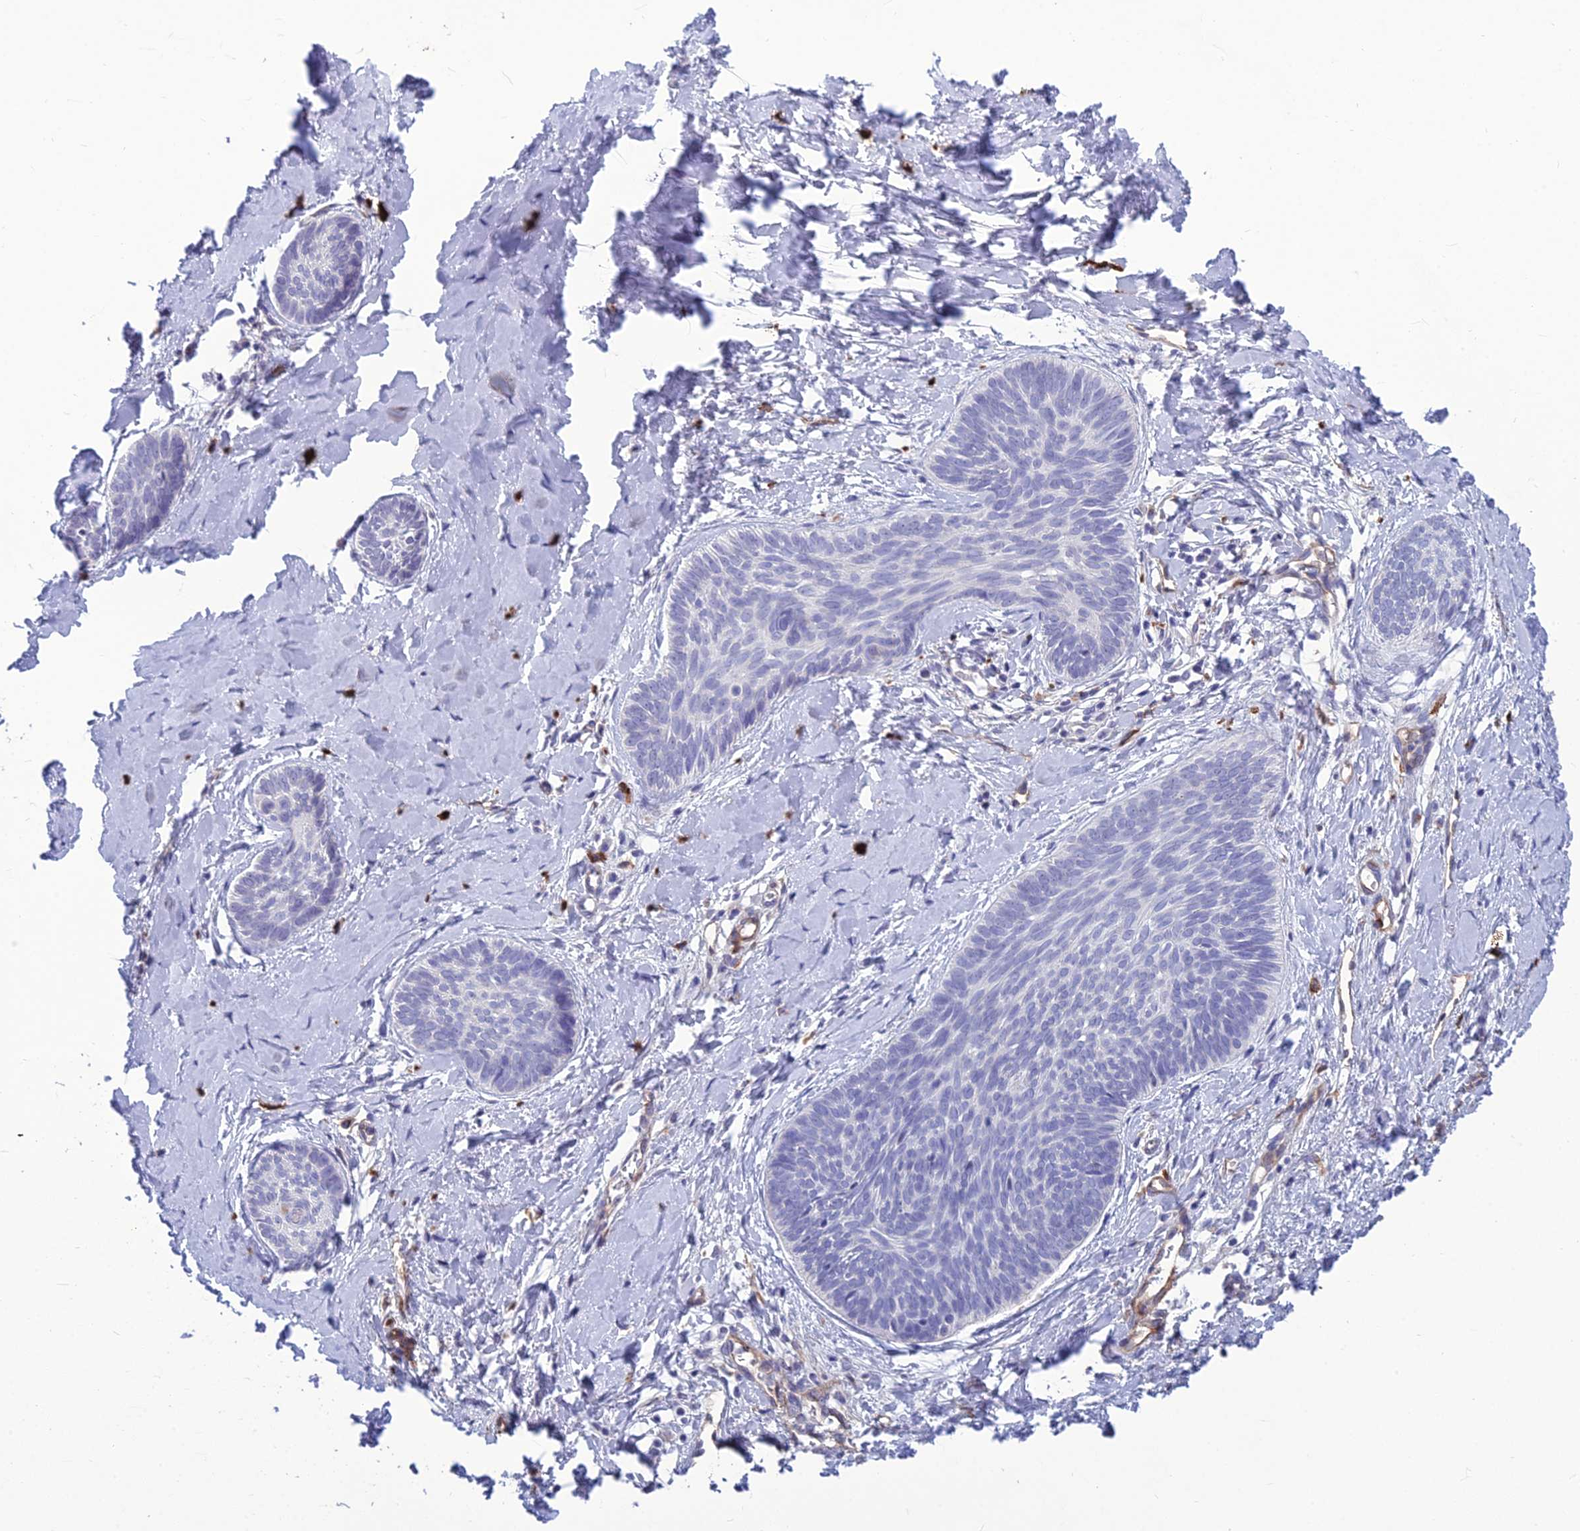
{"staining": {"intensity": "negative", "quantity": "none", "location": "none"}, "tissue": "skin cancer", "cell_type": "Tumor cells", "image_type": "cancer", "snomed": [{"axis": "morphology", "description": "Basal cell carcinoma"}, {"axis": "topography", "description": "Skin"}], "caption": "Tumor cells show no significant protein staining in skin basal cell carcinoma. (Stains: DAB (3,3'-diaminobenzidine) IHC with hematoxylin counter stain, Microscopy: brightfield microscopy at high magnification).", "gene": "BBS7", "patient": {"sex": "female", "age": 81}}